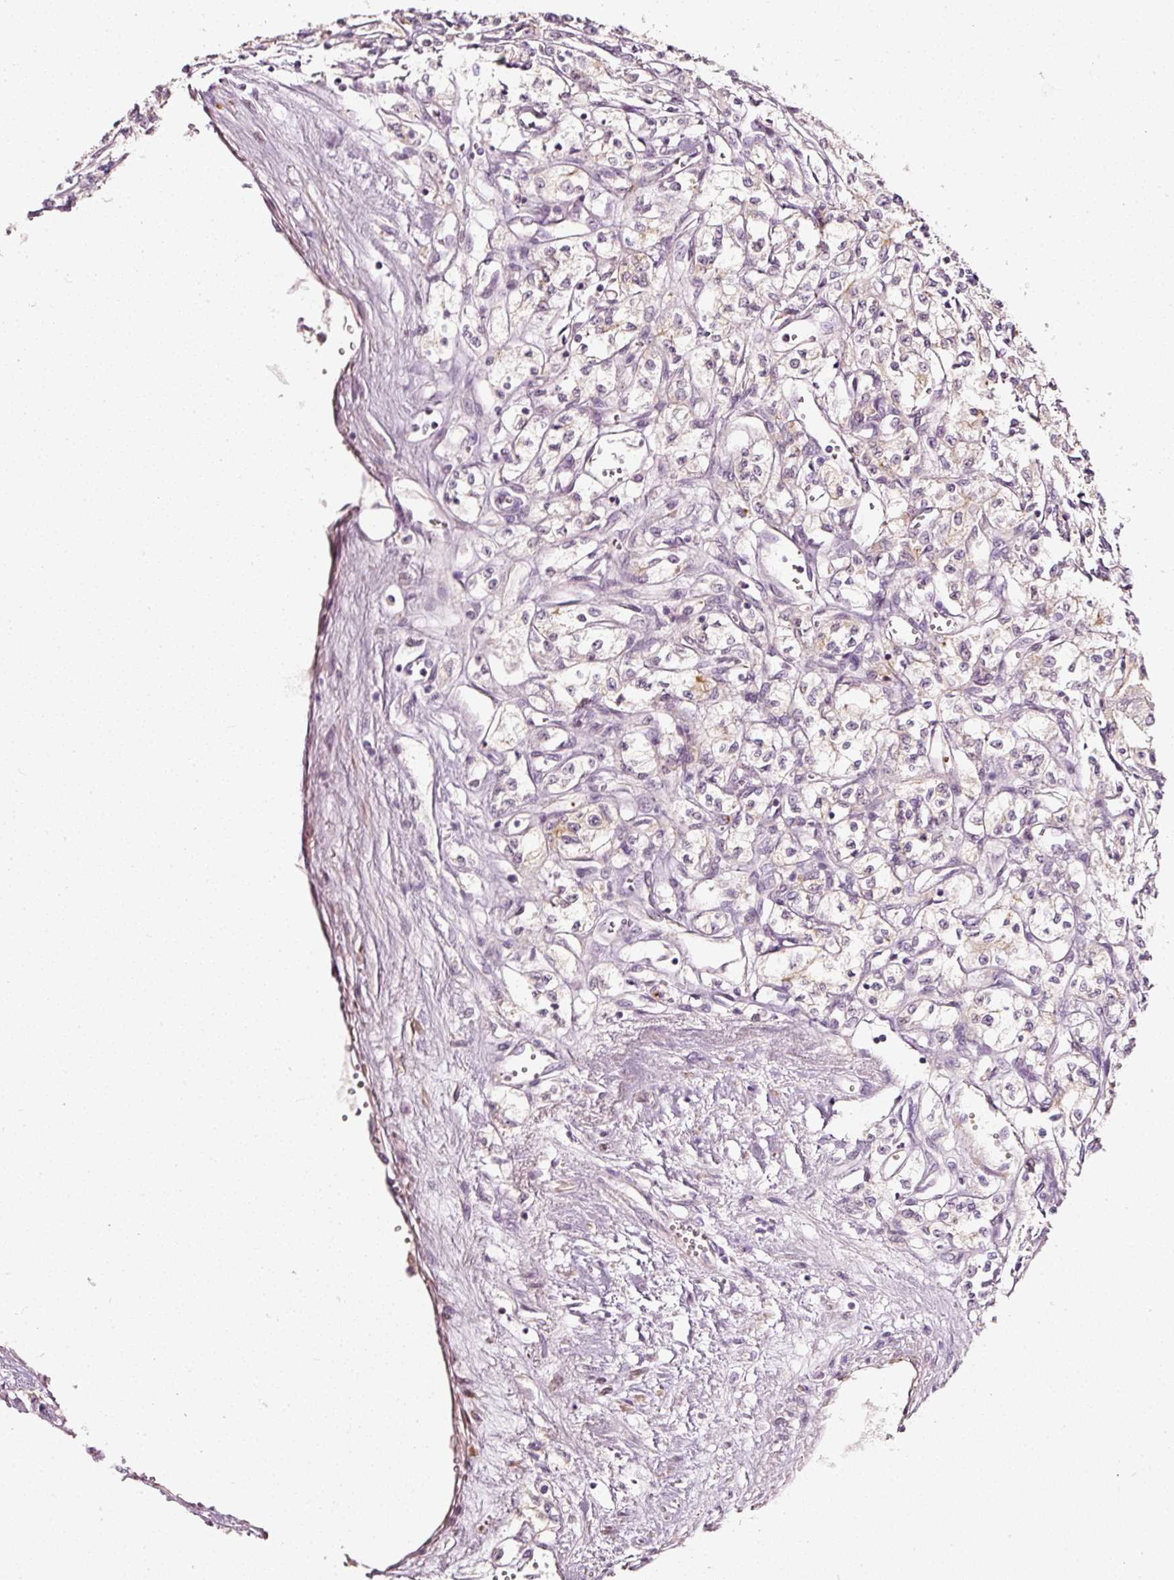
{"staining": {"intensity": "negative", "quantity": "none", "location": "none"}, "tissue": "renal cancer", "cell_type": "Tumor cells", "image_type": "cancer", "snomed": [{"axis": "morphology", "description": "Adenocarcinoma, NOS"}, {"axis": "topography", "description": "Kidney"}], "caption": "IHC of human renal cancer displays no expression in tumor cells.", "gene": "TOGARAM1", "patient": {"sex": "male", "age": 56}}